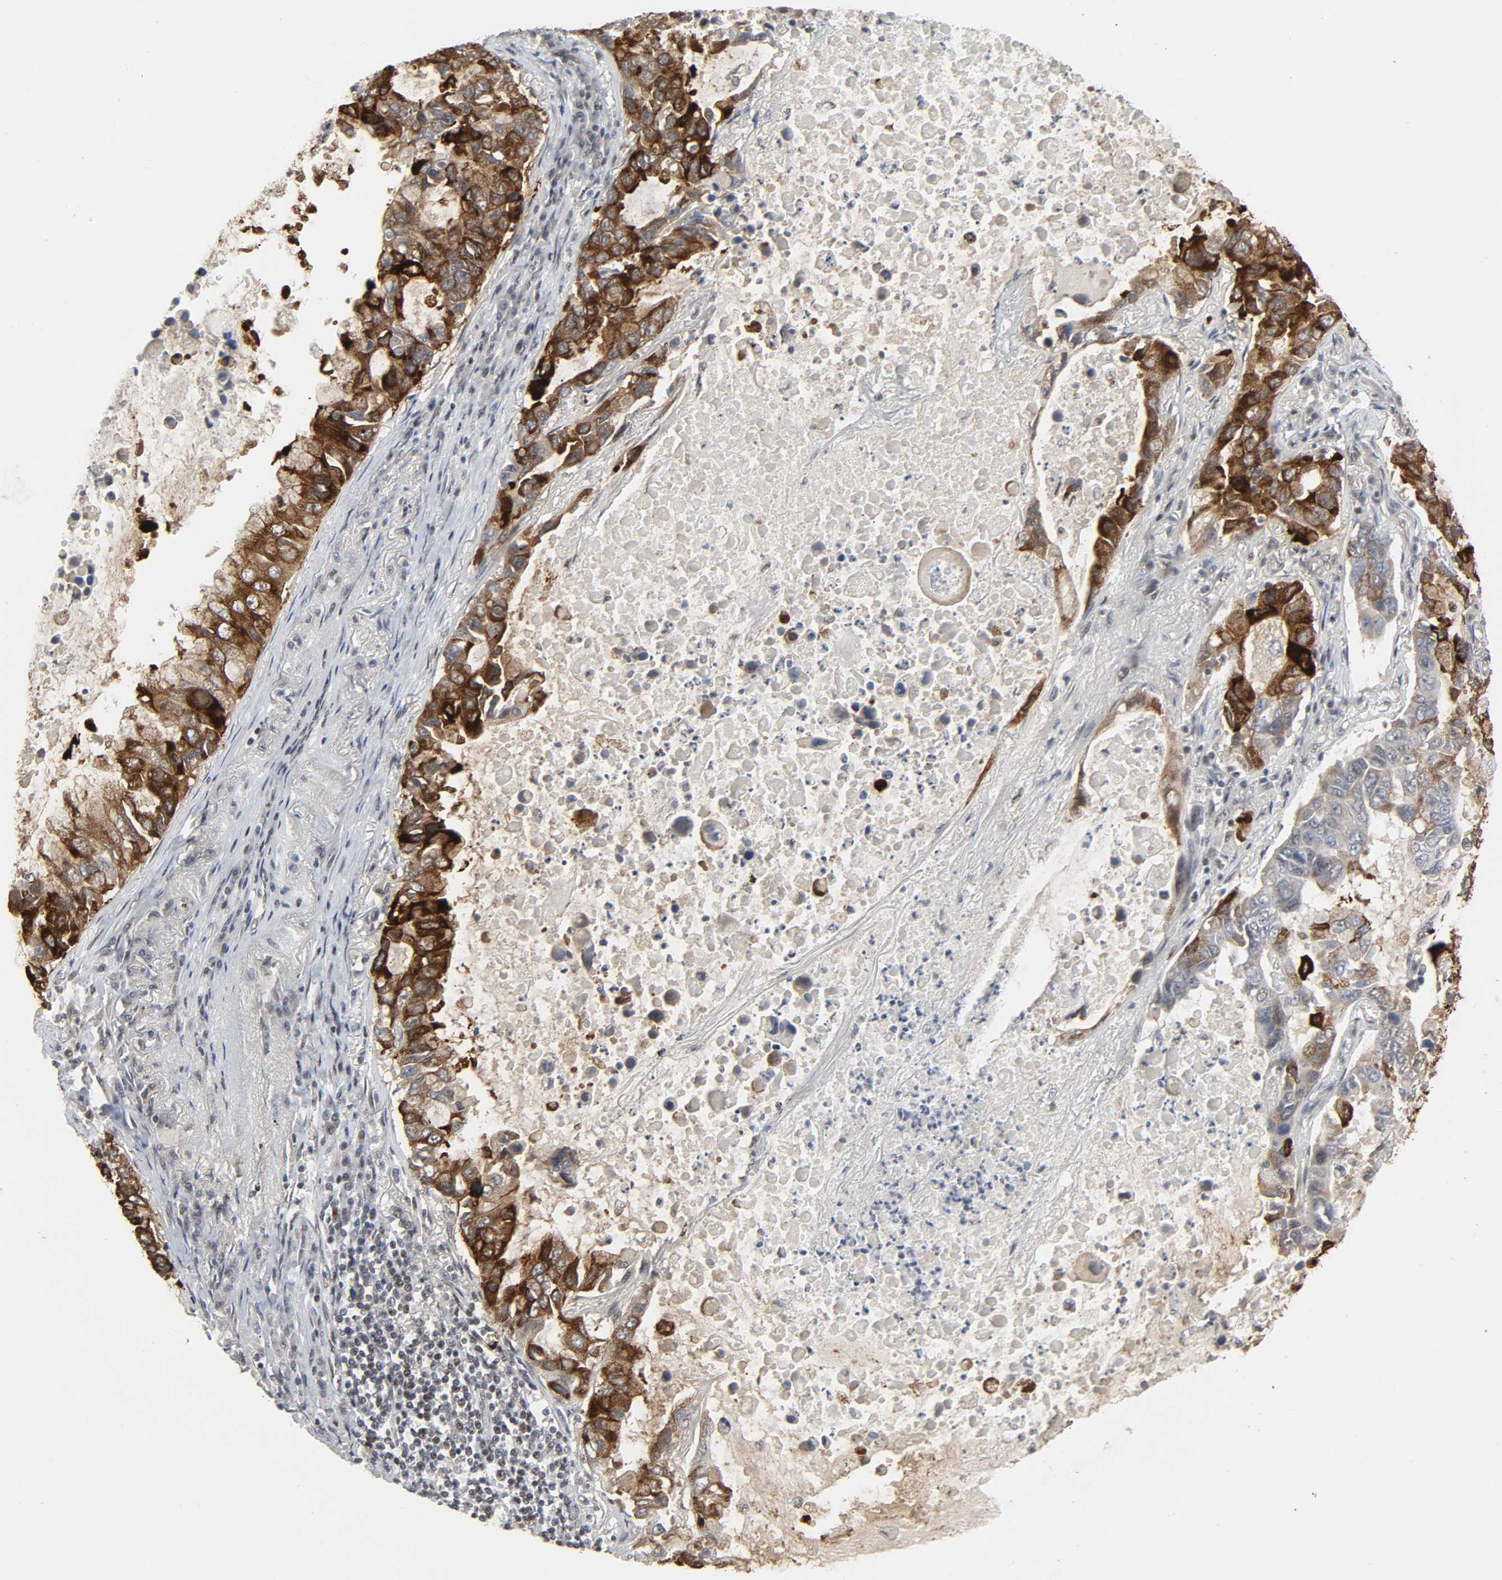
{"staining": {"intensity": "strong", "quantity": ">75%", "location": "cytoplasmic/membranous"}, "tissue": "lung cancer", "cell_type": "Tumor cells", "image_type": "cancer", "snomed": [{"axis": "morphology", "description": "Adenocarcinoma, NOS"}, {"axis": "topography", "description": "Lung"}], "caption": "A high-resolution photomicrograph shows immunohistochemistry staining of lung cancer (adenocarcinoma), which shows strong cytoplasmic/membranous staining in approximately >75% of tumor cells. (brown staining indicates protein expression, while blue staining denotes nuclei).", "gene": "MUC1", "patient": {"sex": "male", "age": 64}}